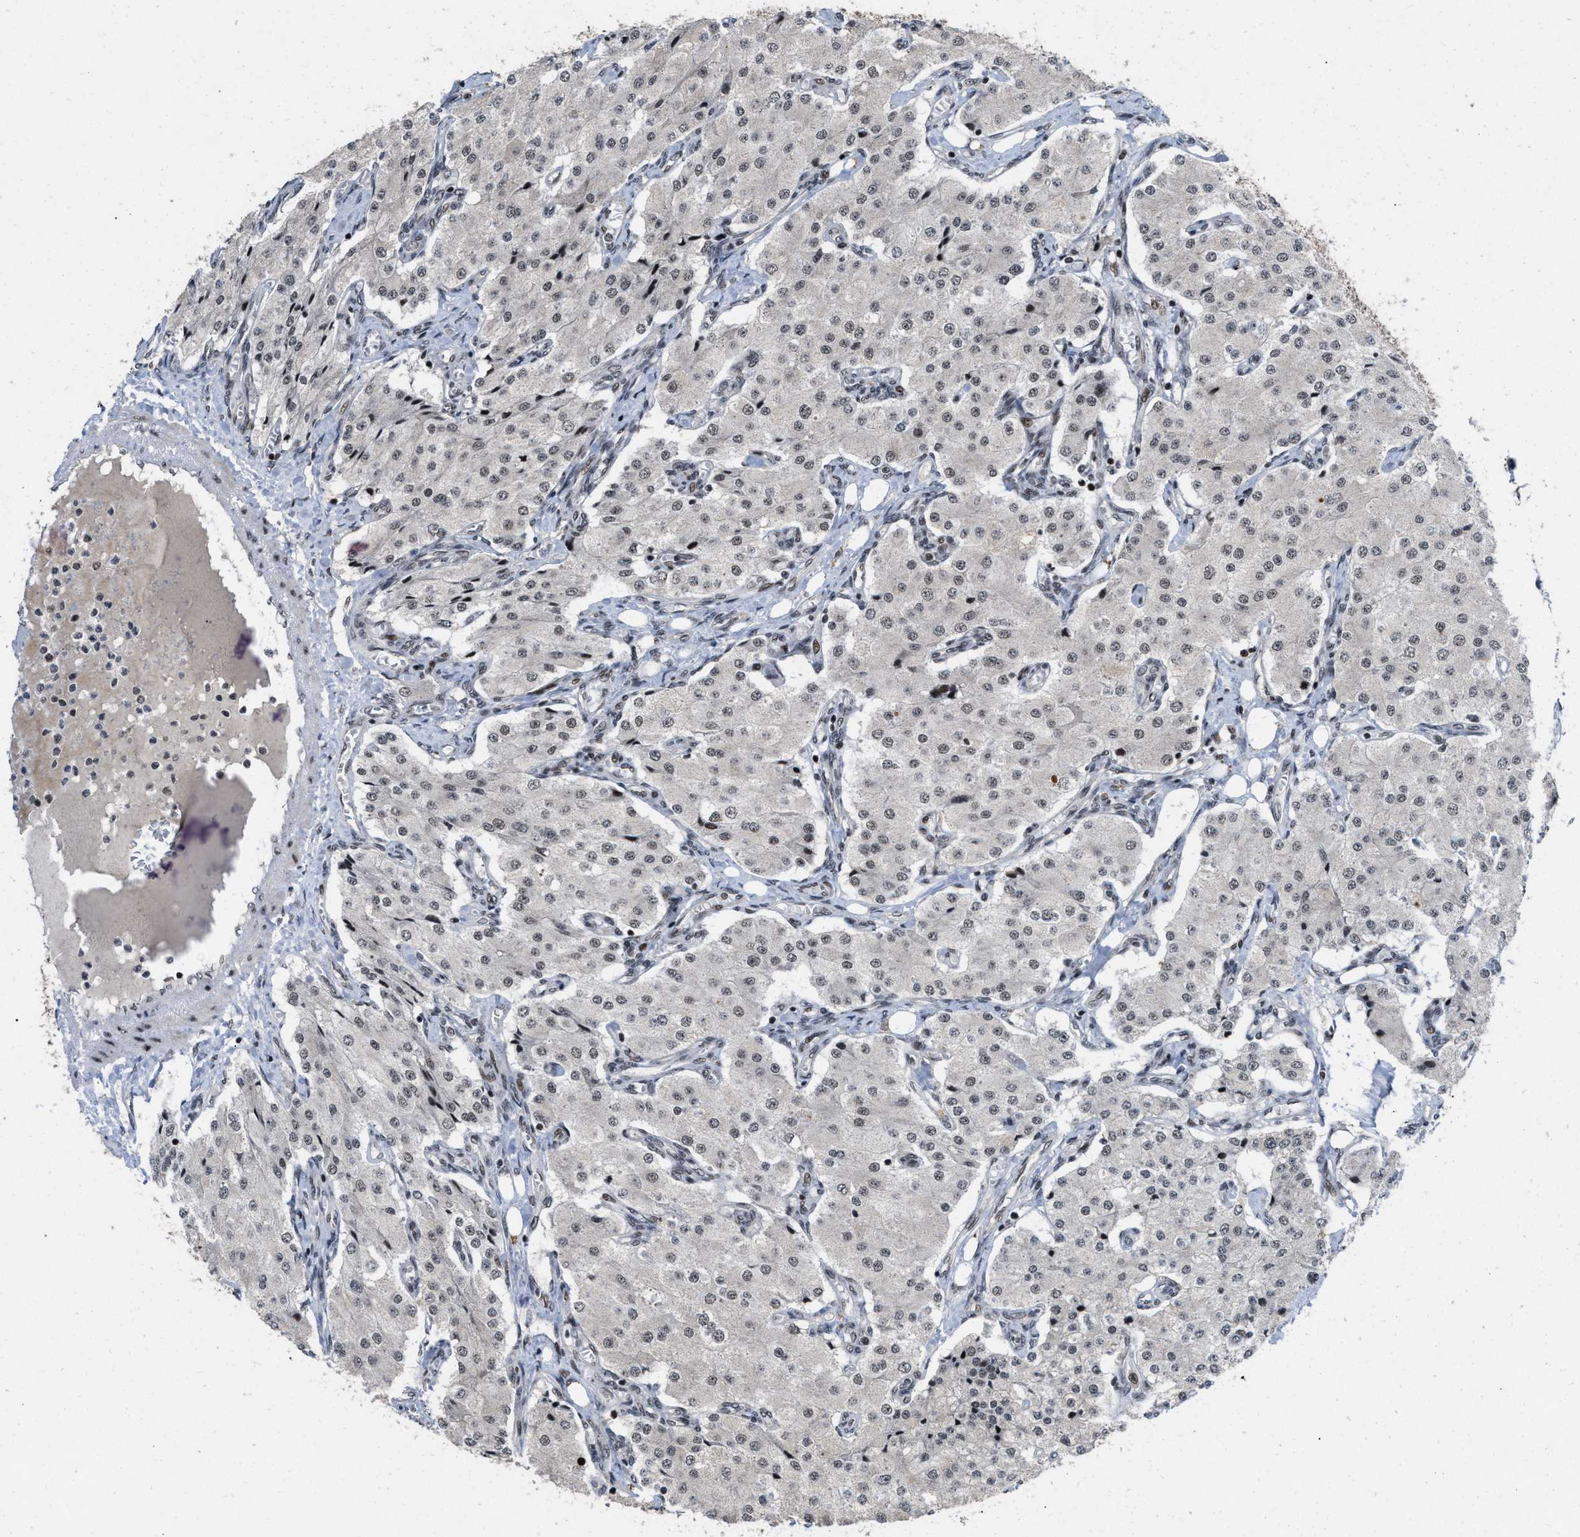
{"staining": {"intensity": "weak", "quantity": "<25%", "location": "nuclear"}, "tissue": "carcinoid", "cell_type": "Tumor cells", "image_type": "cancer", "snomed": [{"axis": "morphology", "description": "Carcinoid, malignant, NOS"}, {"axis": "topography", "description": "Colon"}], "caption": "Immunohistochemical staining of carcinoid reveals no significant staining in tumor cells.", "gene": "WIZ", "patient": {"sex": "female", "age": 52}}